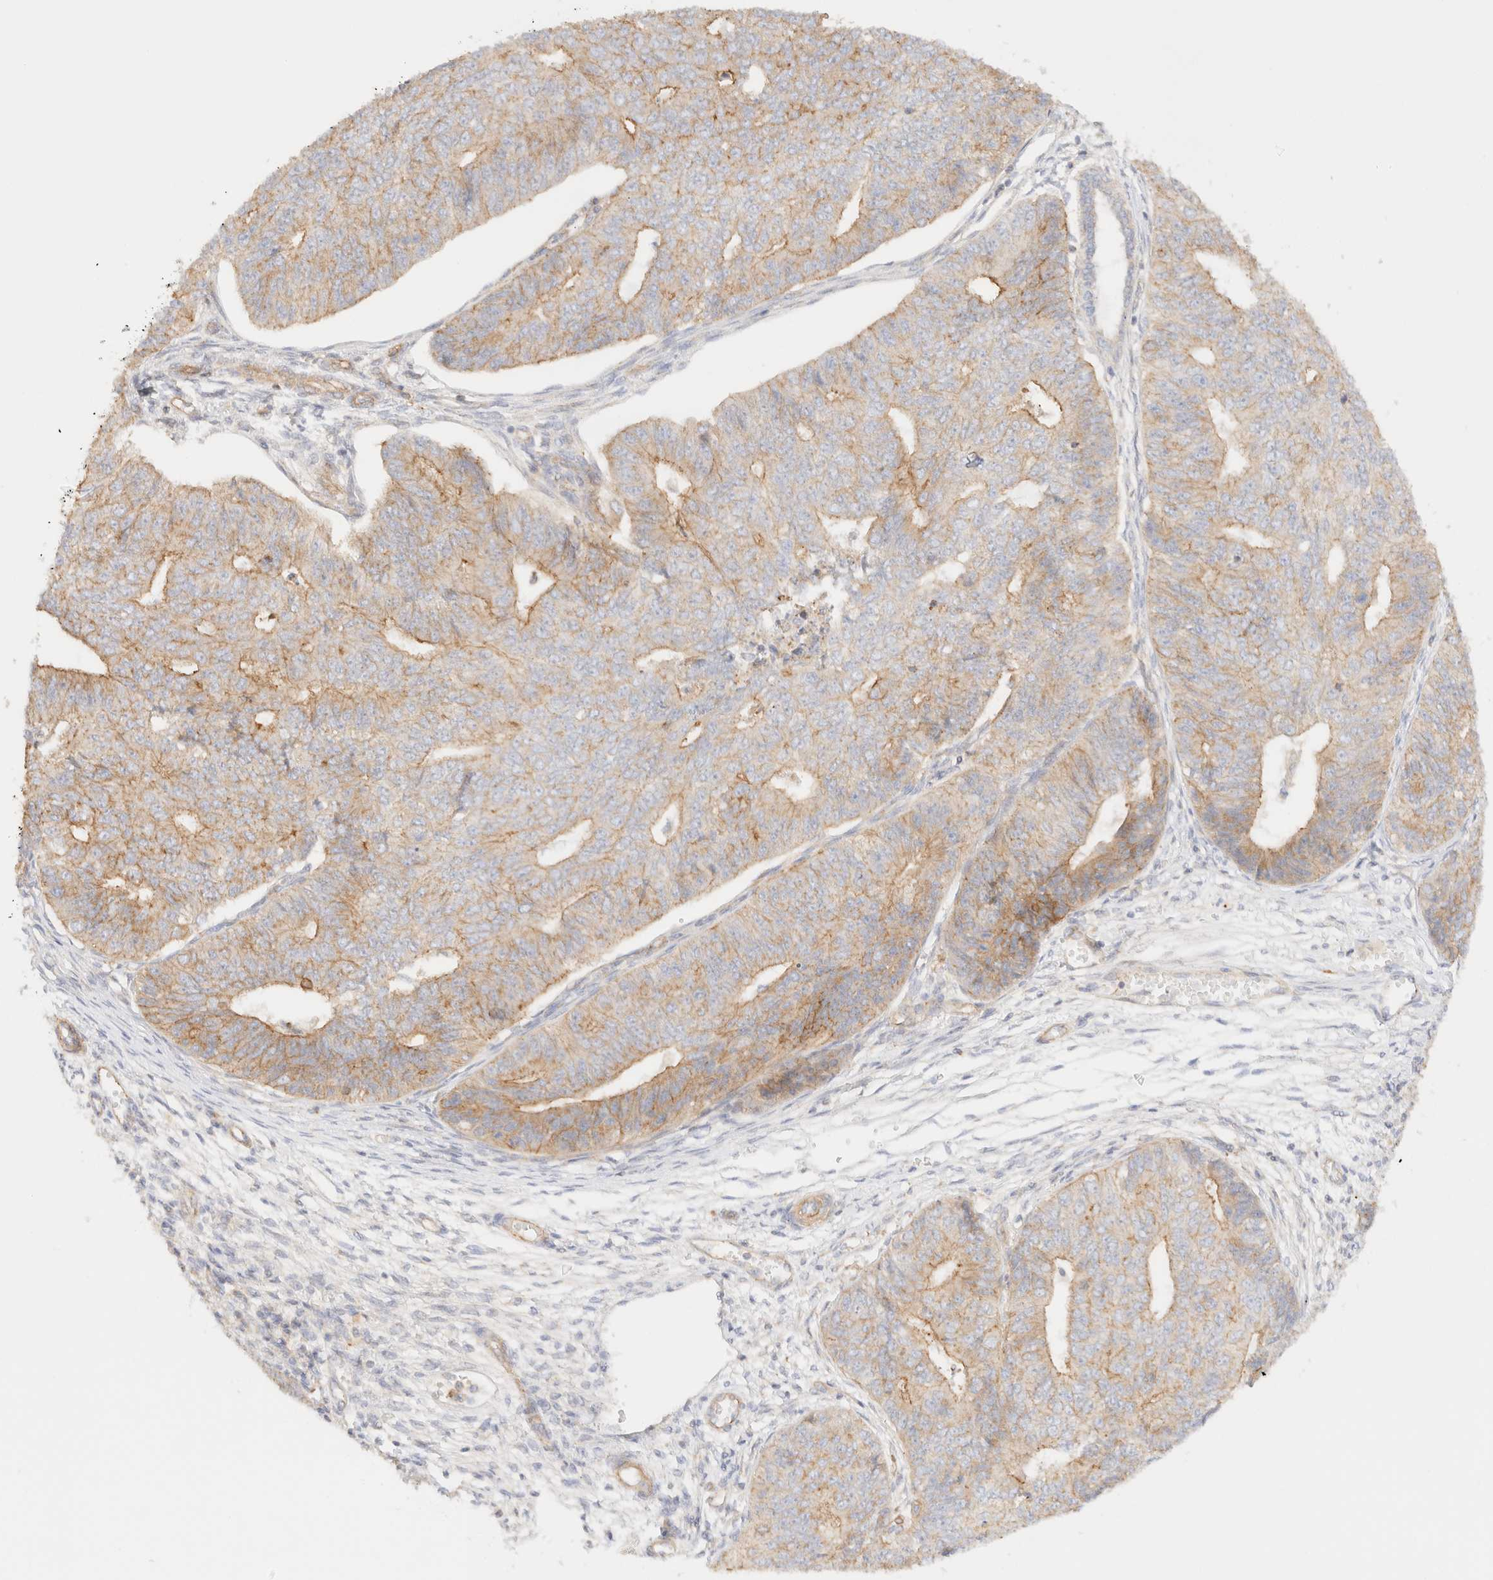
{"staining": {"intensity": "weak", "quantity": "25%-75%", "location": "cytoplasmic/membranous"}, "tissue": "endometrial cancer", "cell_type": "Tumor cells", "image_type": "cancer", "snomed": [{"axis": "morphology", "description": "Adenocarcinoma, NOS"}, {"axis": "topography", "description": "Endometrium"}], "caption": "This photomicrograph exhibits adenocarcinoma (endometrial) stained with immunohistochemistry (IHC) to label a protein in brown. The cytoplasmic/membranous of tumor cells show weak positivity for the protein. Nuclei are counter-stained blue.", "gene": "MYO10", "patient": {"sex": "female", "age": 32}}